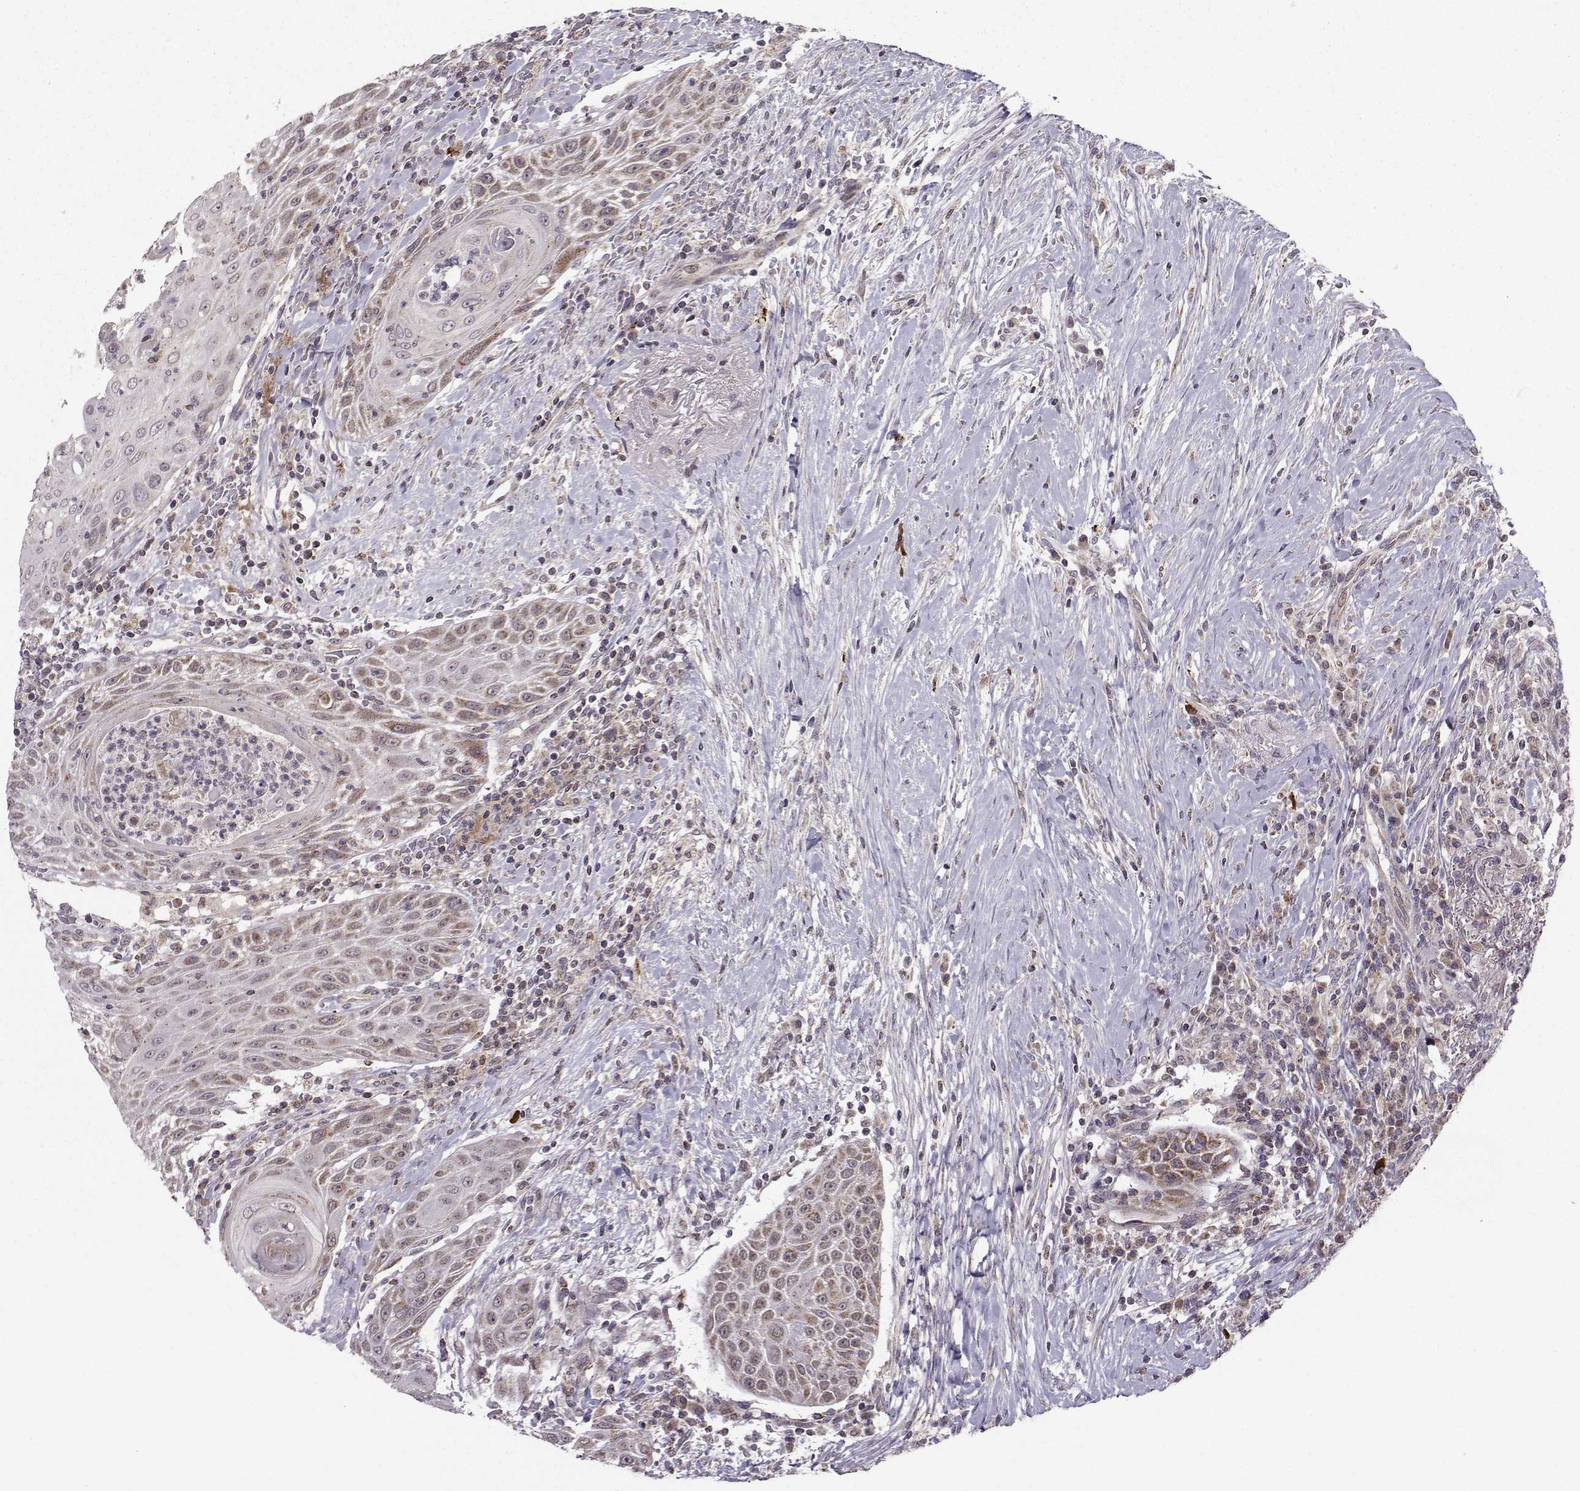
{"staining": {"intensity": "moderate", "quantity": "25%-75%", "location": "cytoplasmic/membranous"}, "tissue": "head and neck cancer", "cell_type": "Tumor cells", "image_type": "cancer", "snomed": [{"axis": "morphology", "description": "Squamous cell carcinoma, NOS"}, {"axis": "topography", "description": "Head-Neck"}], "caption": "Moderate cytoplasmic/membranous staining for a protein is present in about 25%-75% of tumor cells of head and neck squamous cell carcinoma using immunohistochemistry.", "gene": "NECAB3", "patient": {"sex": "male", "age": 69}}